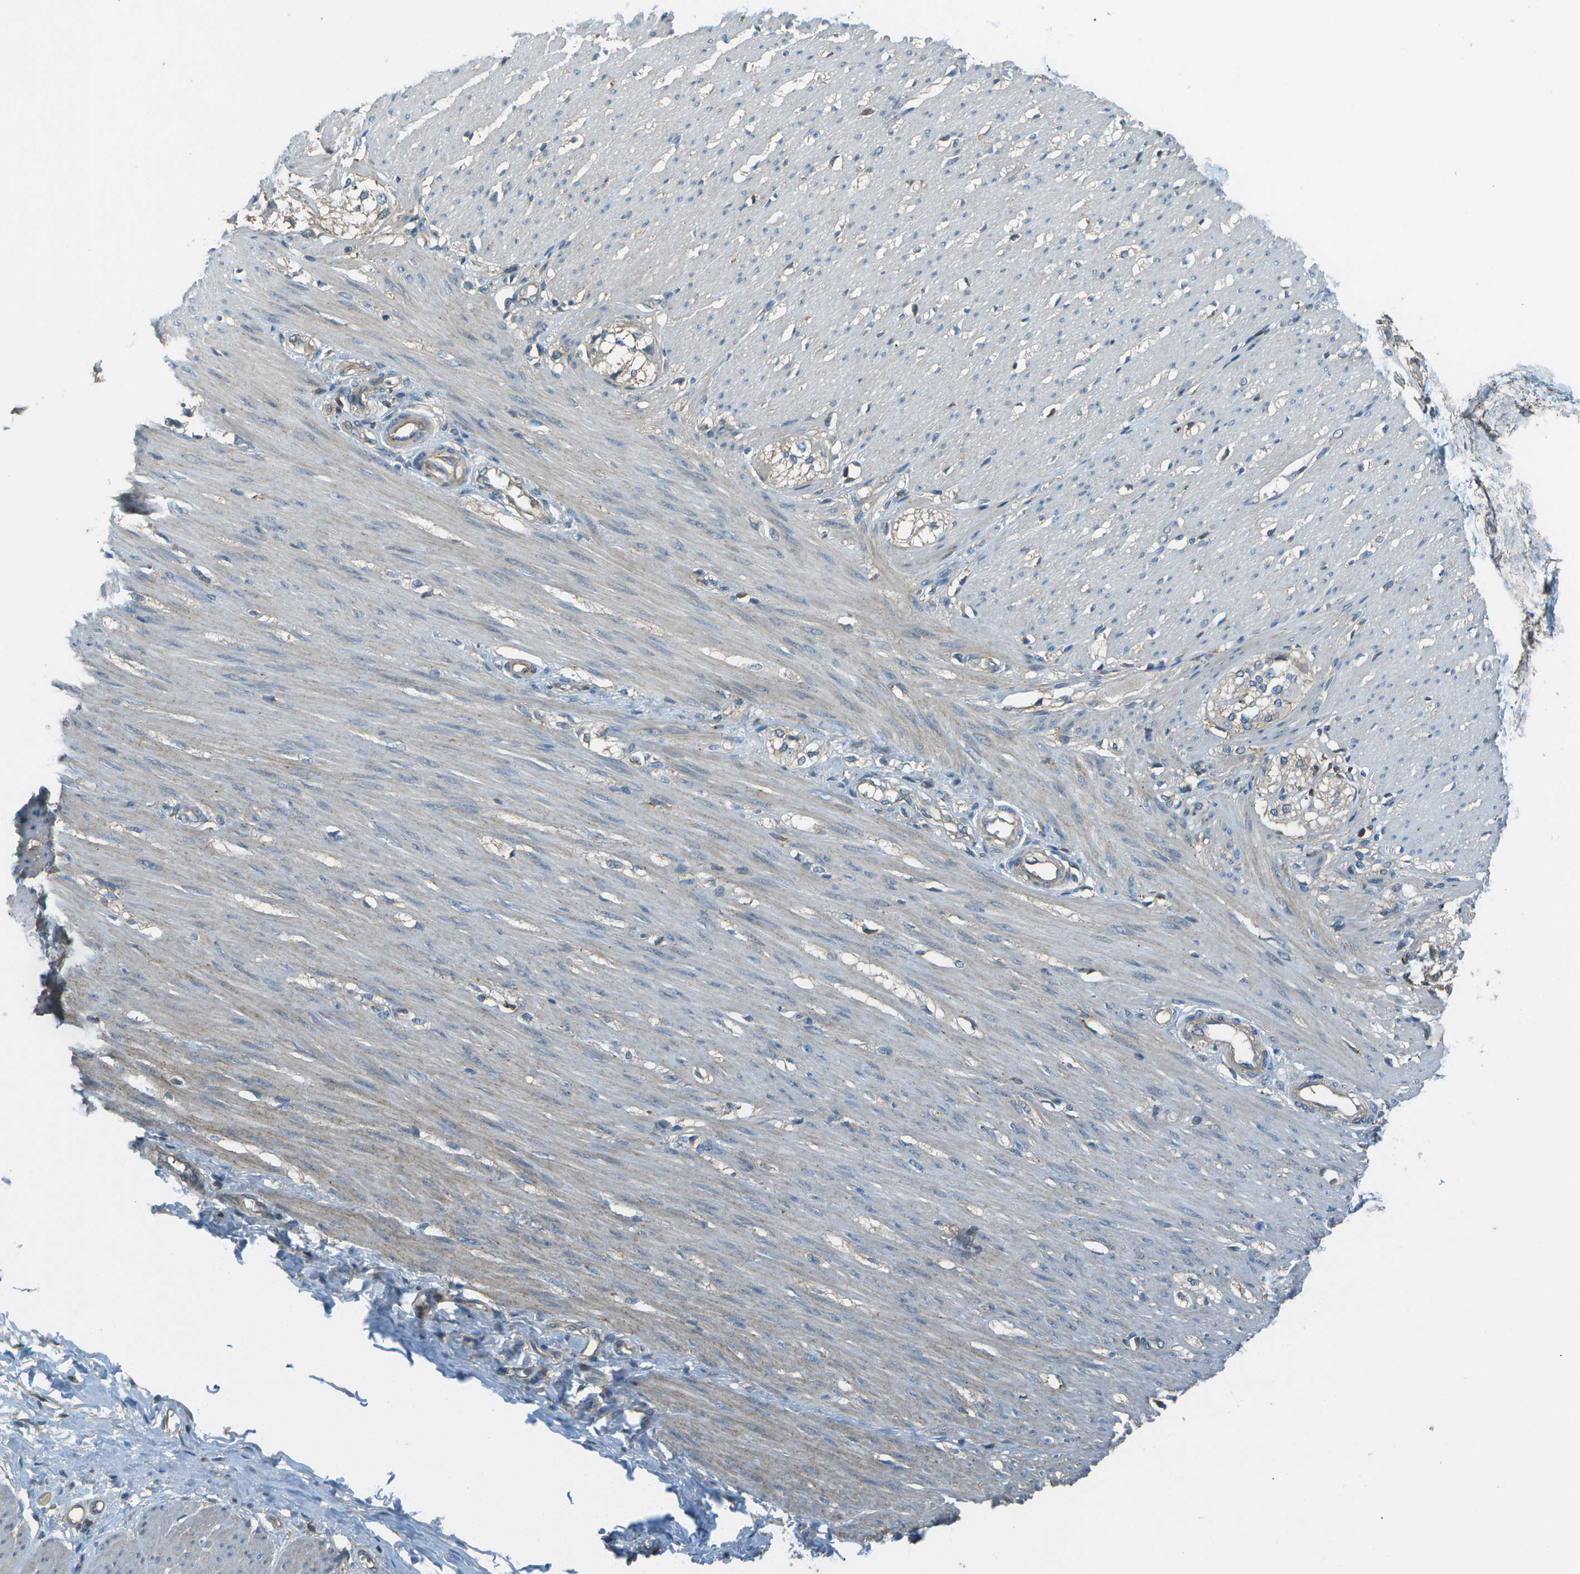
{"staining": {"intensity": "negative", "quantity": "none", "location": "none"}, "tissue": "adipose tissue", "cell_type": "Adipocytes", "image_type": "normal", "snomed": [{"axis": "morphology", "description": "Normal tissue, NOS"}, {"axis": "morphology", "description": "Adenocarcinoma, NOS"}, {"axis": "topography", "description": "Colon"}, {"axis": "topography", "description": "Peripheral nerve tissue"}], "caption": "Immunohistochemistry of normal adipose tissue exhibits no positivity in adipocytes.", "gene": "LRRC66", "patient": {"sex": "male", "age": 14}}